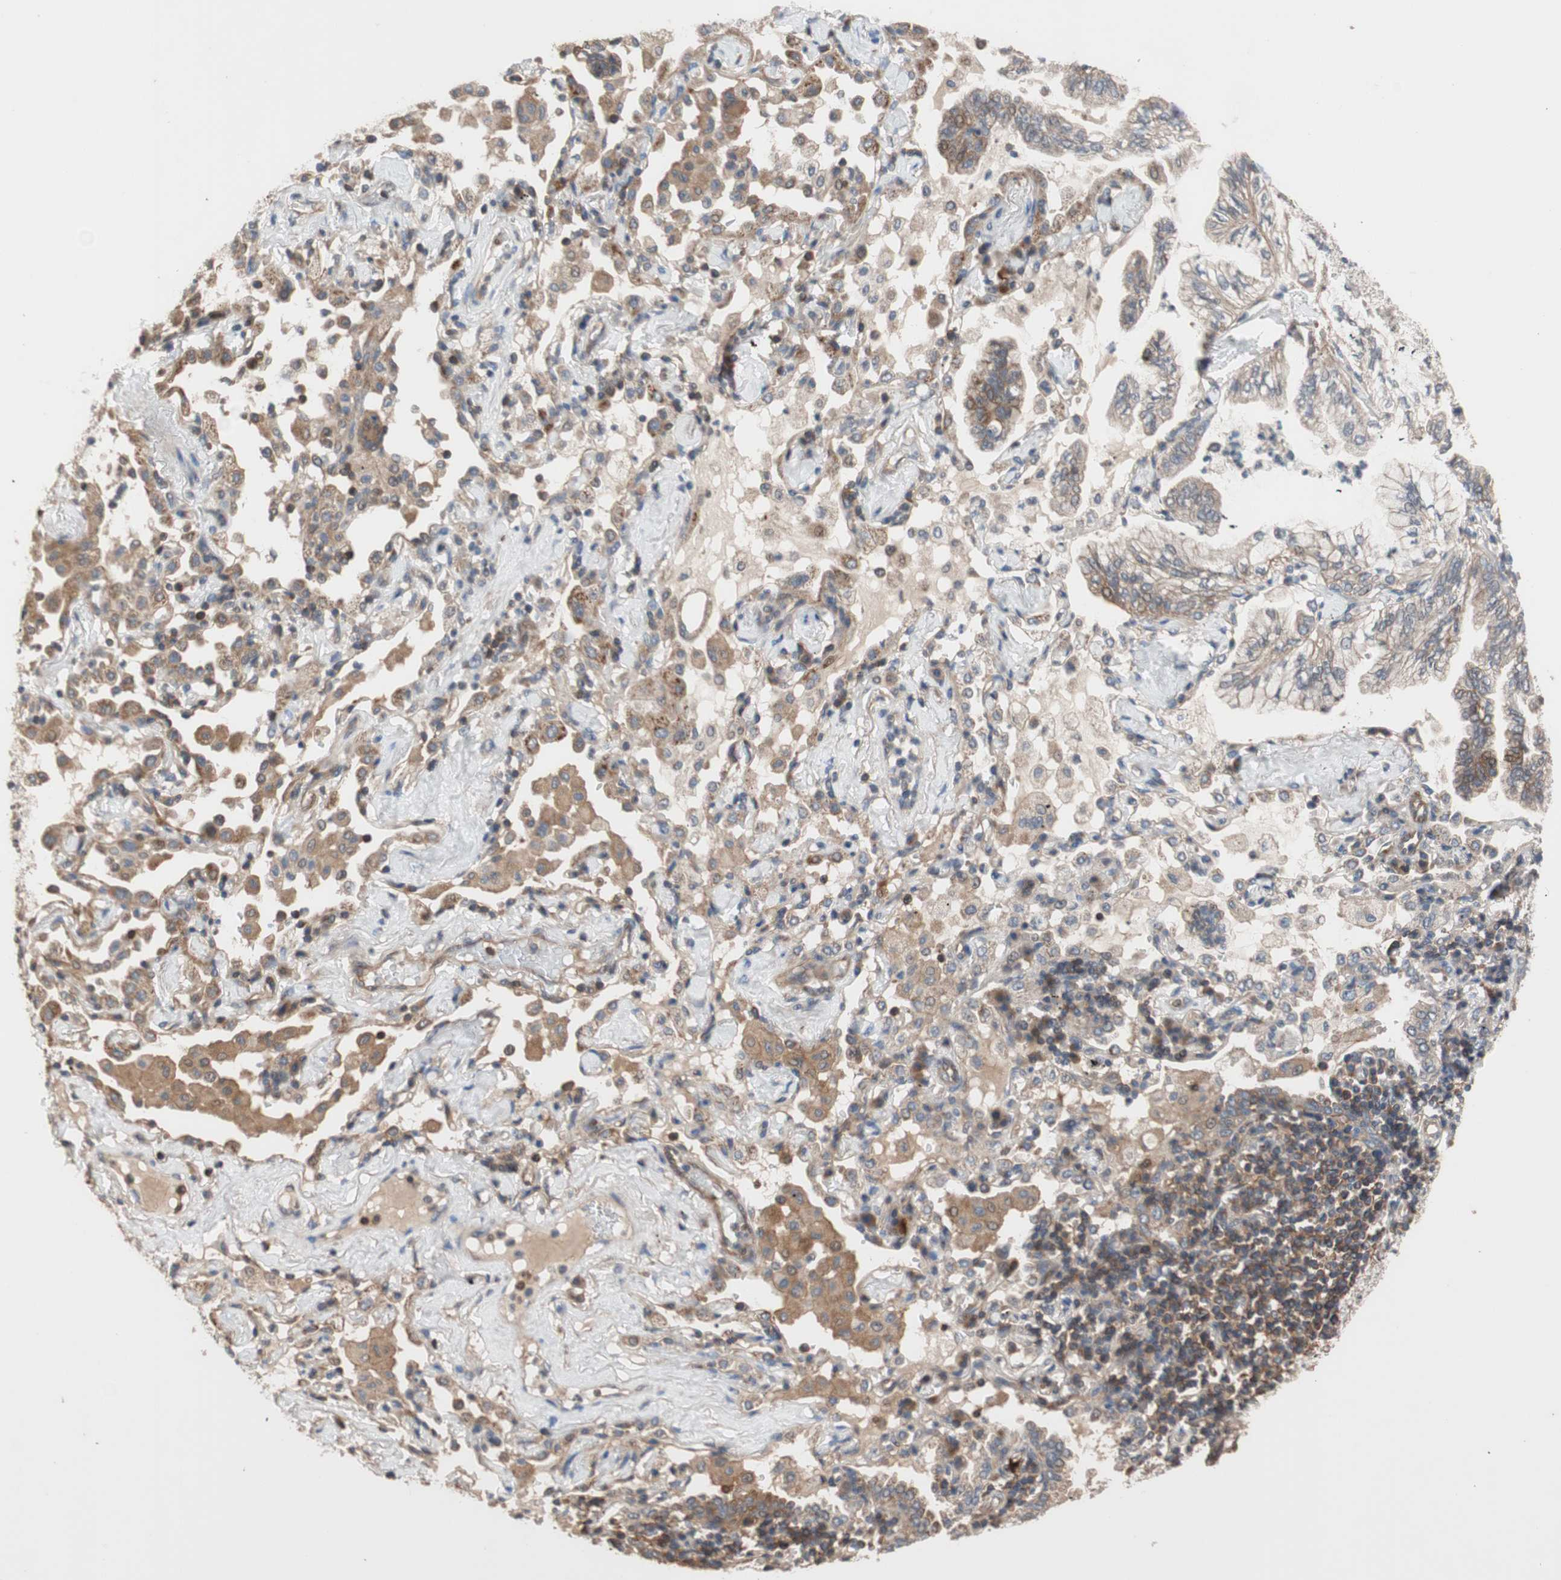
{"staining": {"intensity": "moderate", "quantity": ">75%", "location": "cytoplasmic/membranous"}, "tissue": "lung cancer", "cell_type": "Tumor cells", "image_type": "cancer", "snomed": [{"axis": "morphology", "description": "Normal tissue, NOS"}, {"axis": "morphology", "description": "Adenocarcinoma, NOS"}, {"axis": "topography", "description": "Bronchus"}, {"axis": "topography", "description": "Lung"}], "caption": "Immunohistochemical staining of human lung adenocarcinoma shows medium levels of moderate cytoplasmic/membranous staining in about >75% of tumor cells. (IHC, brightfield microscopy, high magnification).", "gene": "MAP4K2", "patient": {"sex": "female", "age": 70}}